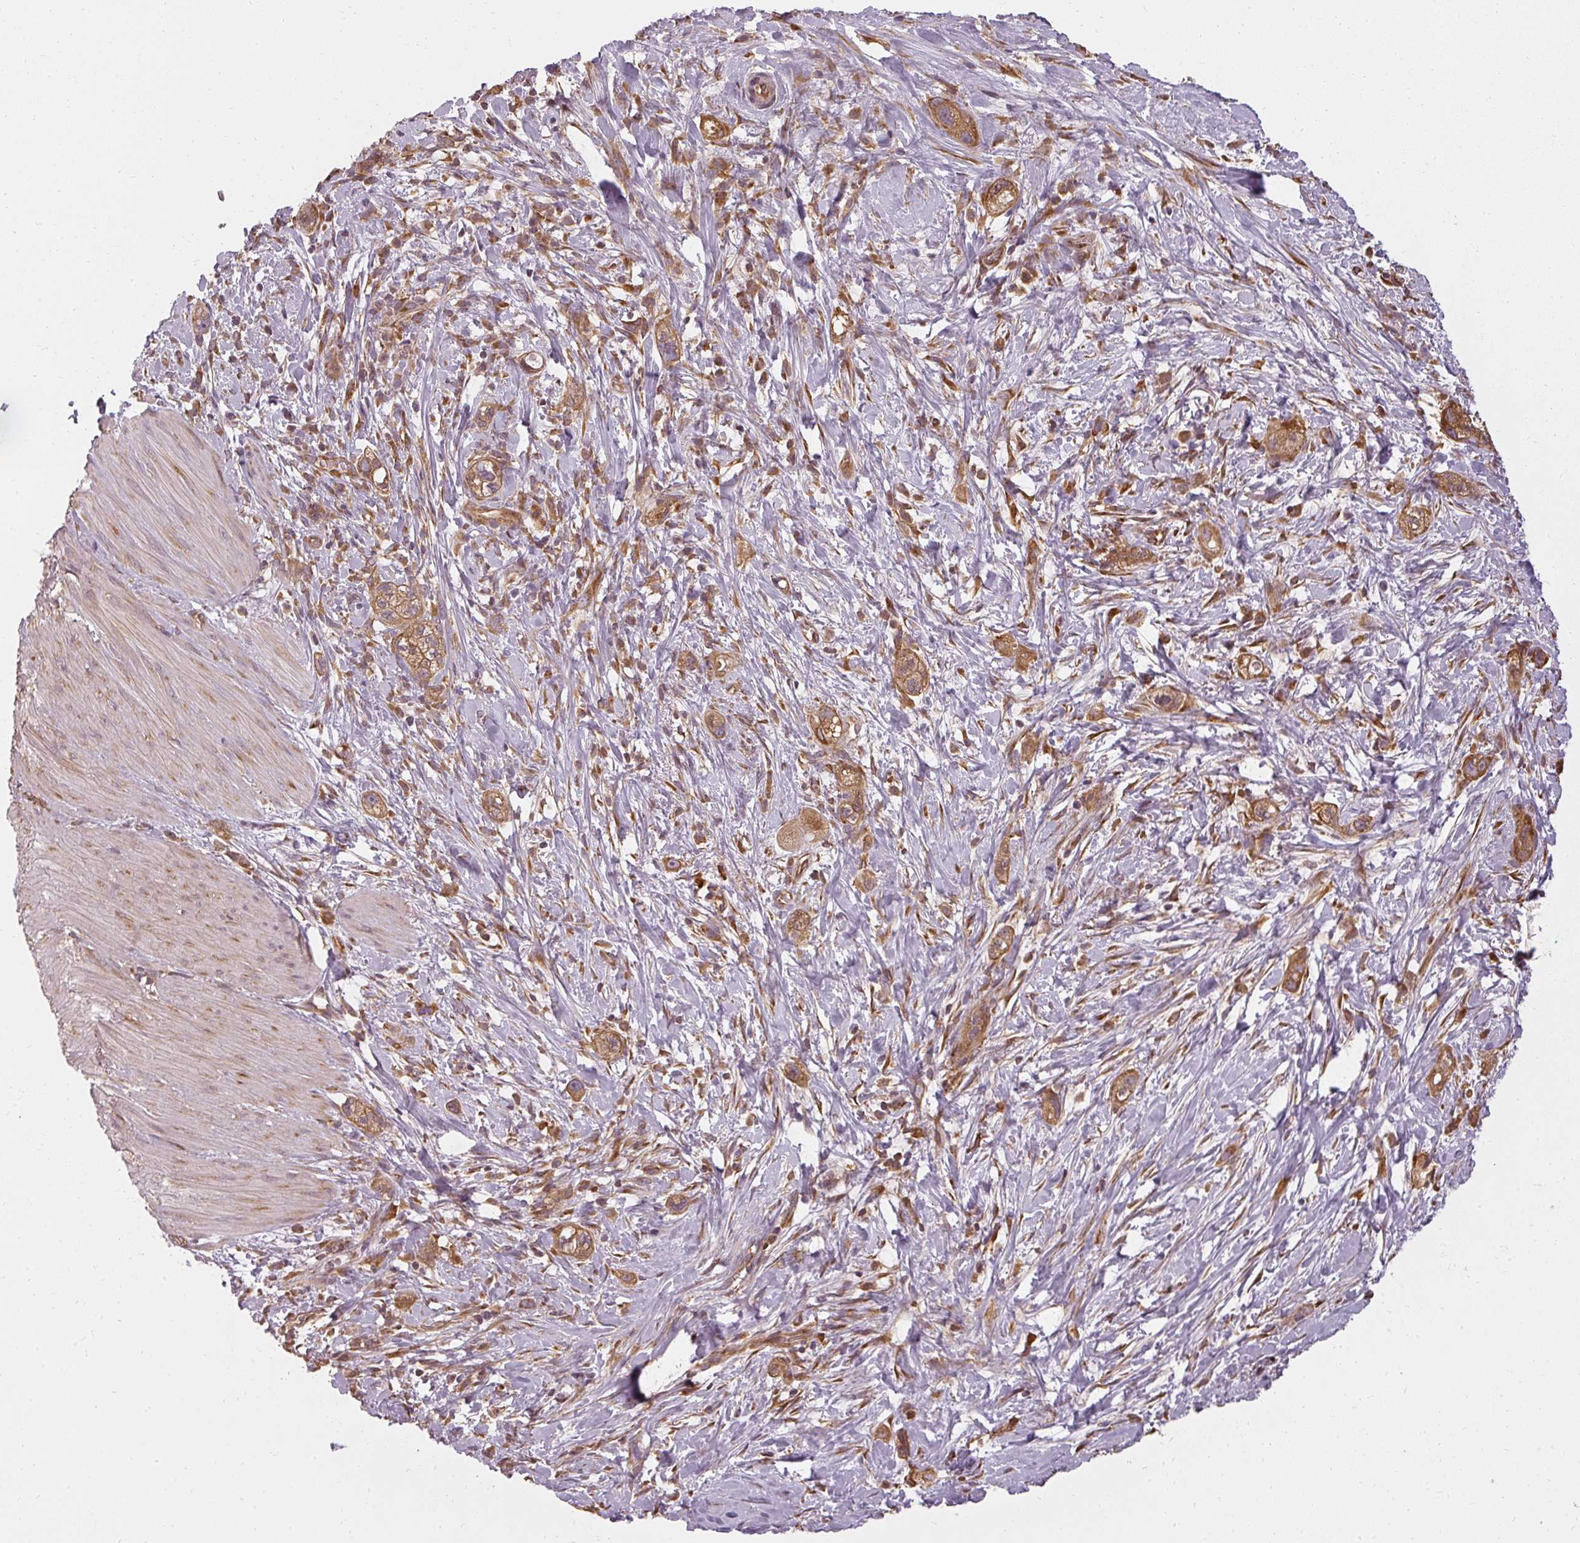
{"staining": {"intensity": "moderate", "quantity": ">75%", "location": "cytoplasmic/membranous"}, "tissue": "stomach cancer", "cell_type": "Tumor cells", "image_type": "cancer", "snomed": [{"axis": "morphology", "description": "Adenocarcinoma, NOS"}, {"axis": "topography", "description": "Stomach"}, {"axis": "topography", "description": "Stomach, lower"}], "caption": "Immunohistochemistry of human stomach adenocarcinoma reveals medium levels of moderate cytoplasmic/membranous expression in about >75% of tumor cells.", "gene": "RPL24", "patient": {"sex": "female", "age": 48}}